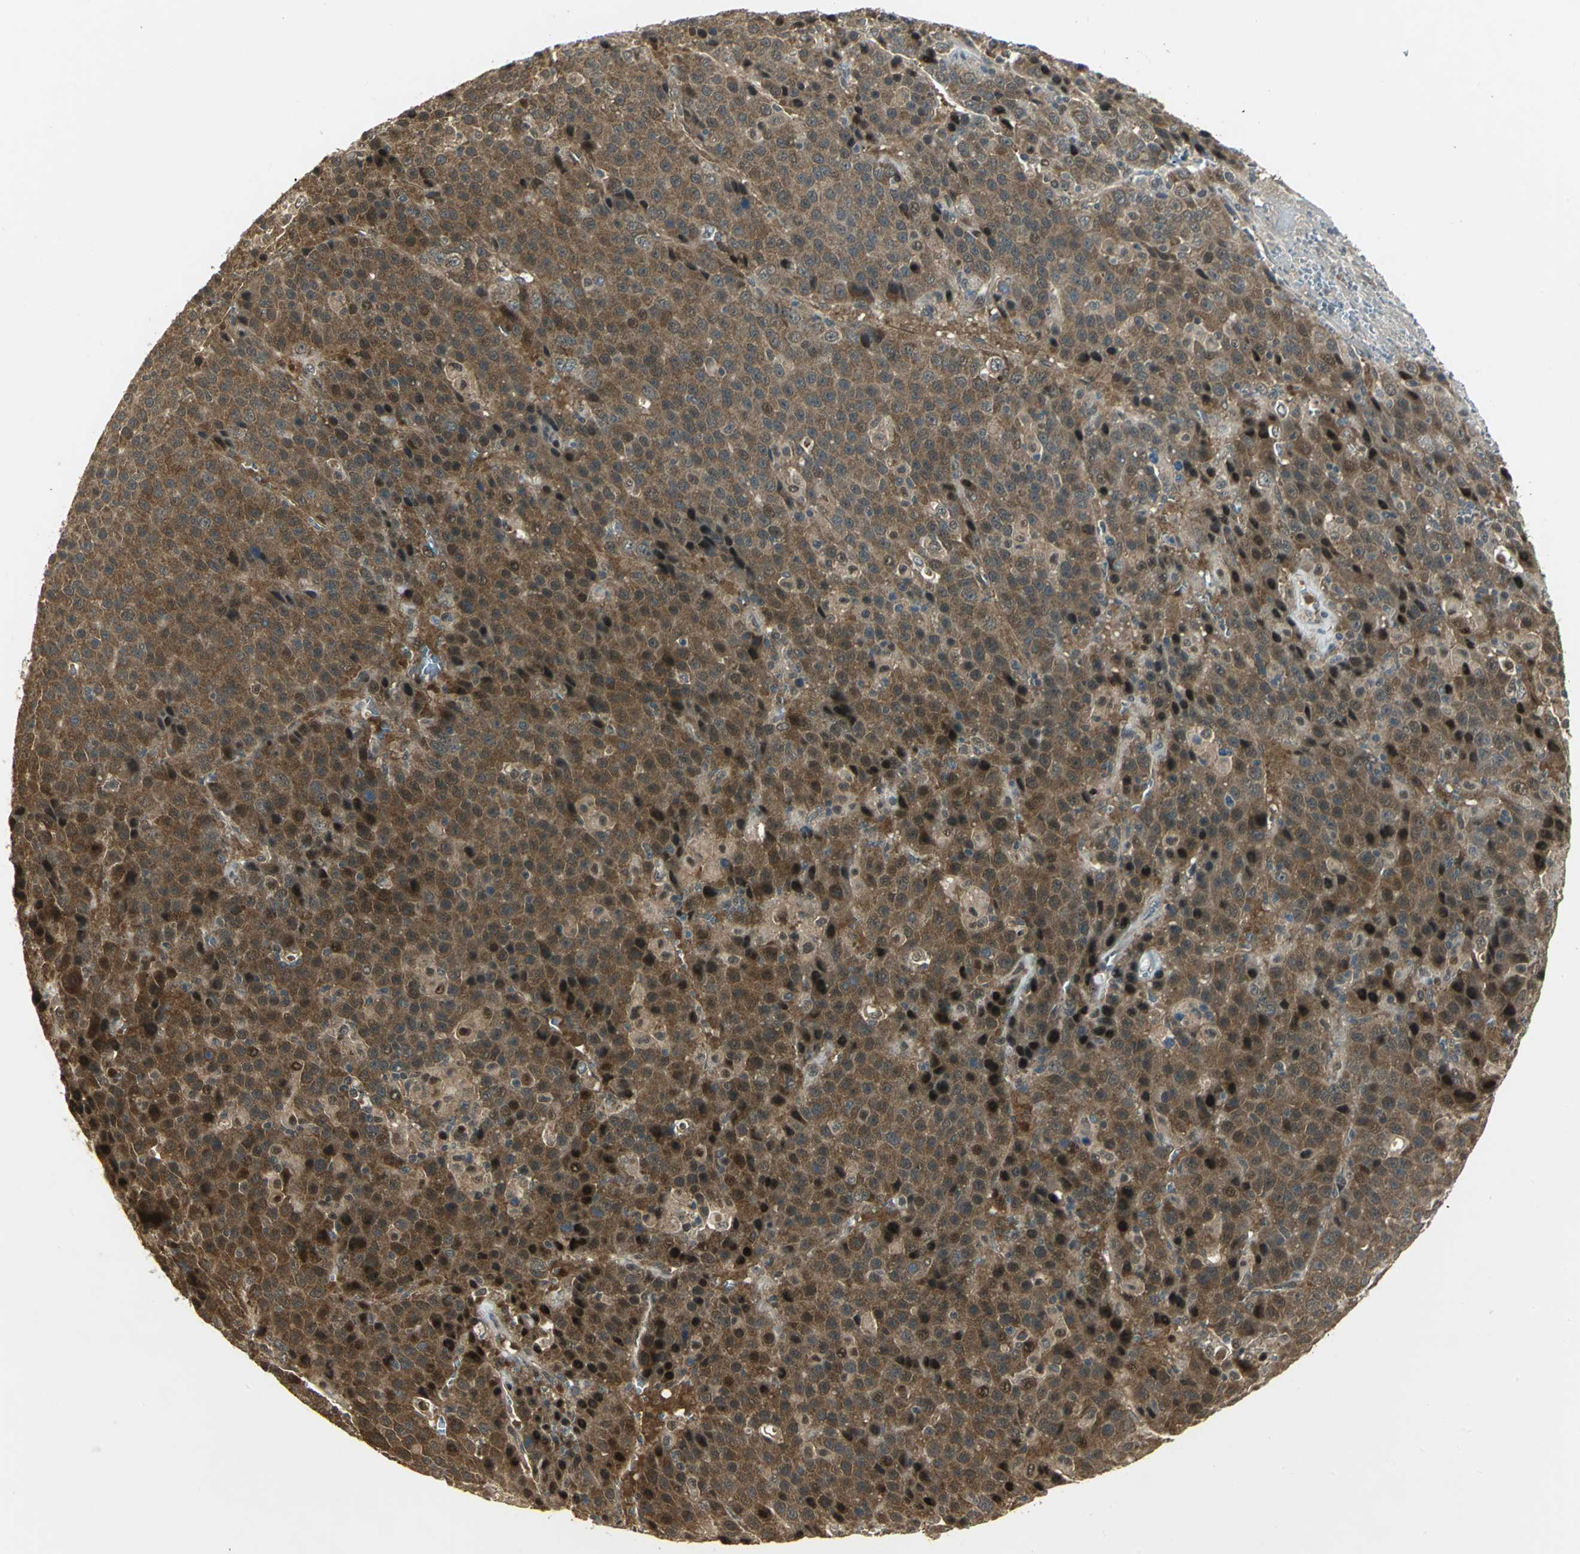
{"staining": {"intensity": "strong", "quantity": ">75%", "location": "cytoplasmic/membranous,nuclear"}, "tissue": "liver cancer", "cell_type": "Tumor cells", "image_type": "cancer", "snomed": [{"axis": "morphology", "description": "Carcinoma, Hepatocellular, NOS"}, {"axis": "topography", "description": "Liver"}], "caption": "Hepatocellular carcinoma (liver) stained for a protein (brown) demonstrates strong cytoplasmic/membranous and nuclear positive positivity in approximately >75% of tumor cells.", "gene": "PSMC4", "patient": {"sex": "female", "age": 53}}